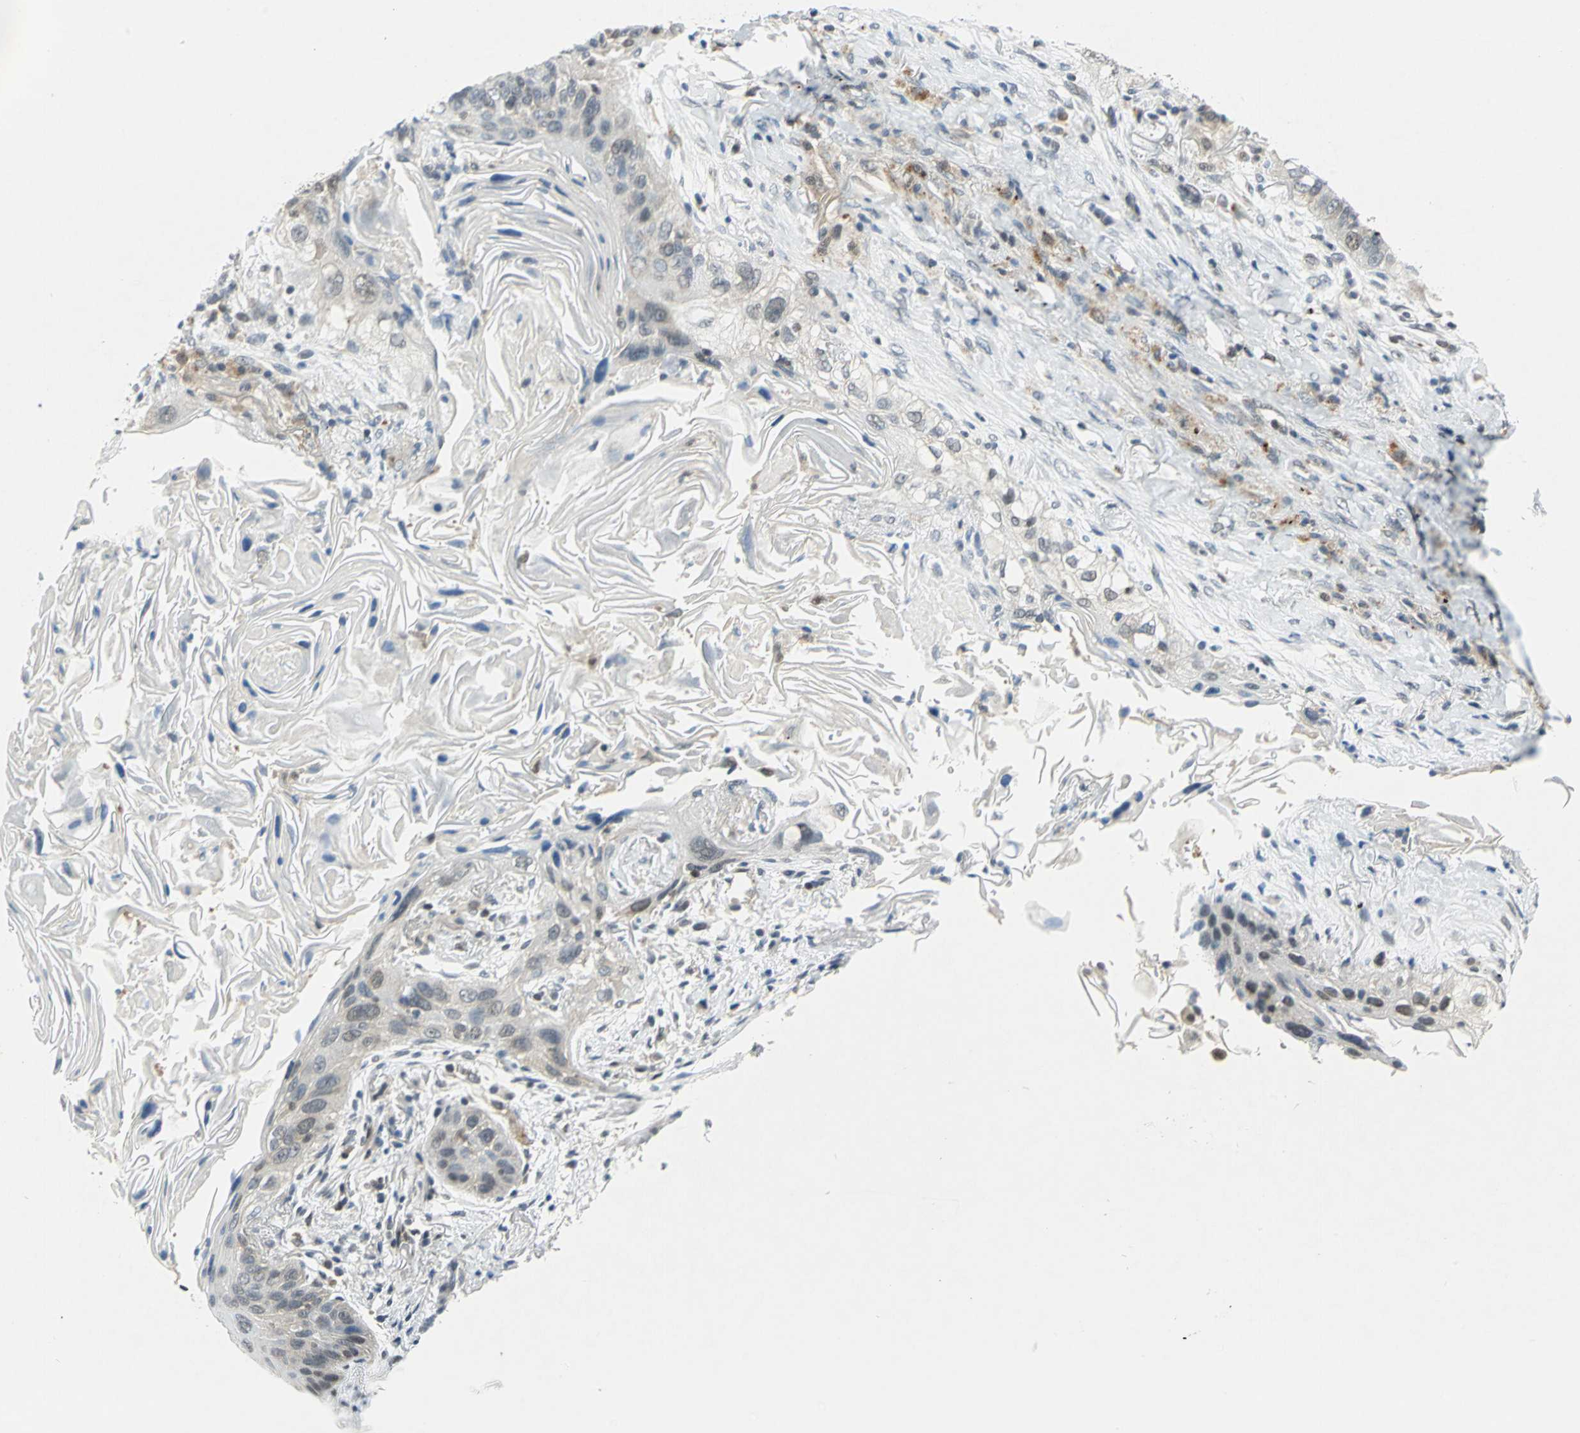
{"staining": {"intensity": "negative", "quantity": "none", "location": "none"}, "tissue": "lung cancer", "cell_type": "Tumor cells", "image_type": "cancer", "snomed": [{"axis": "morphology", "description": "Squamous cell carcinoma, NOS"}, {"axis": "topography", "description": "Lung"}], "caption": "A high-resolution image shows immunohistochemistry staining of lung cancer, which displays no significant positivity in tumor cells. Brightfield microscopy of IHC stained with DAB (brown) and hematoxylin (blue), captured at high magnification.", "gene": "PIN1", "patient": {"sex": "female", "age": 67}}